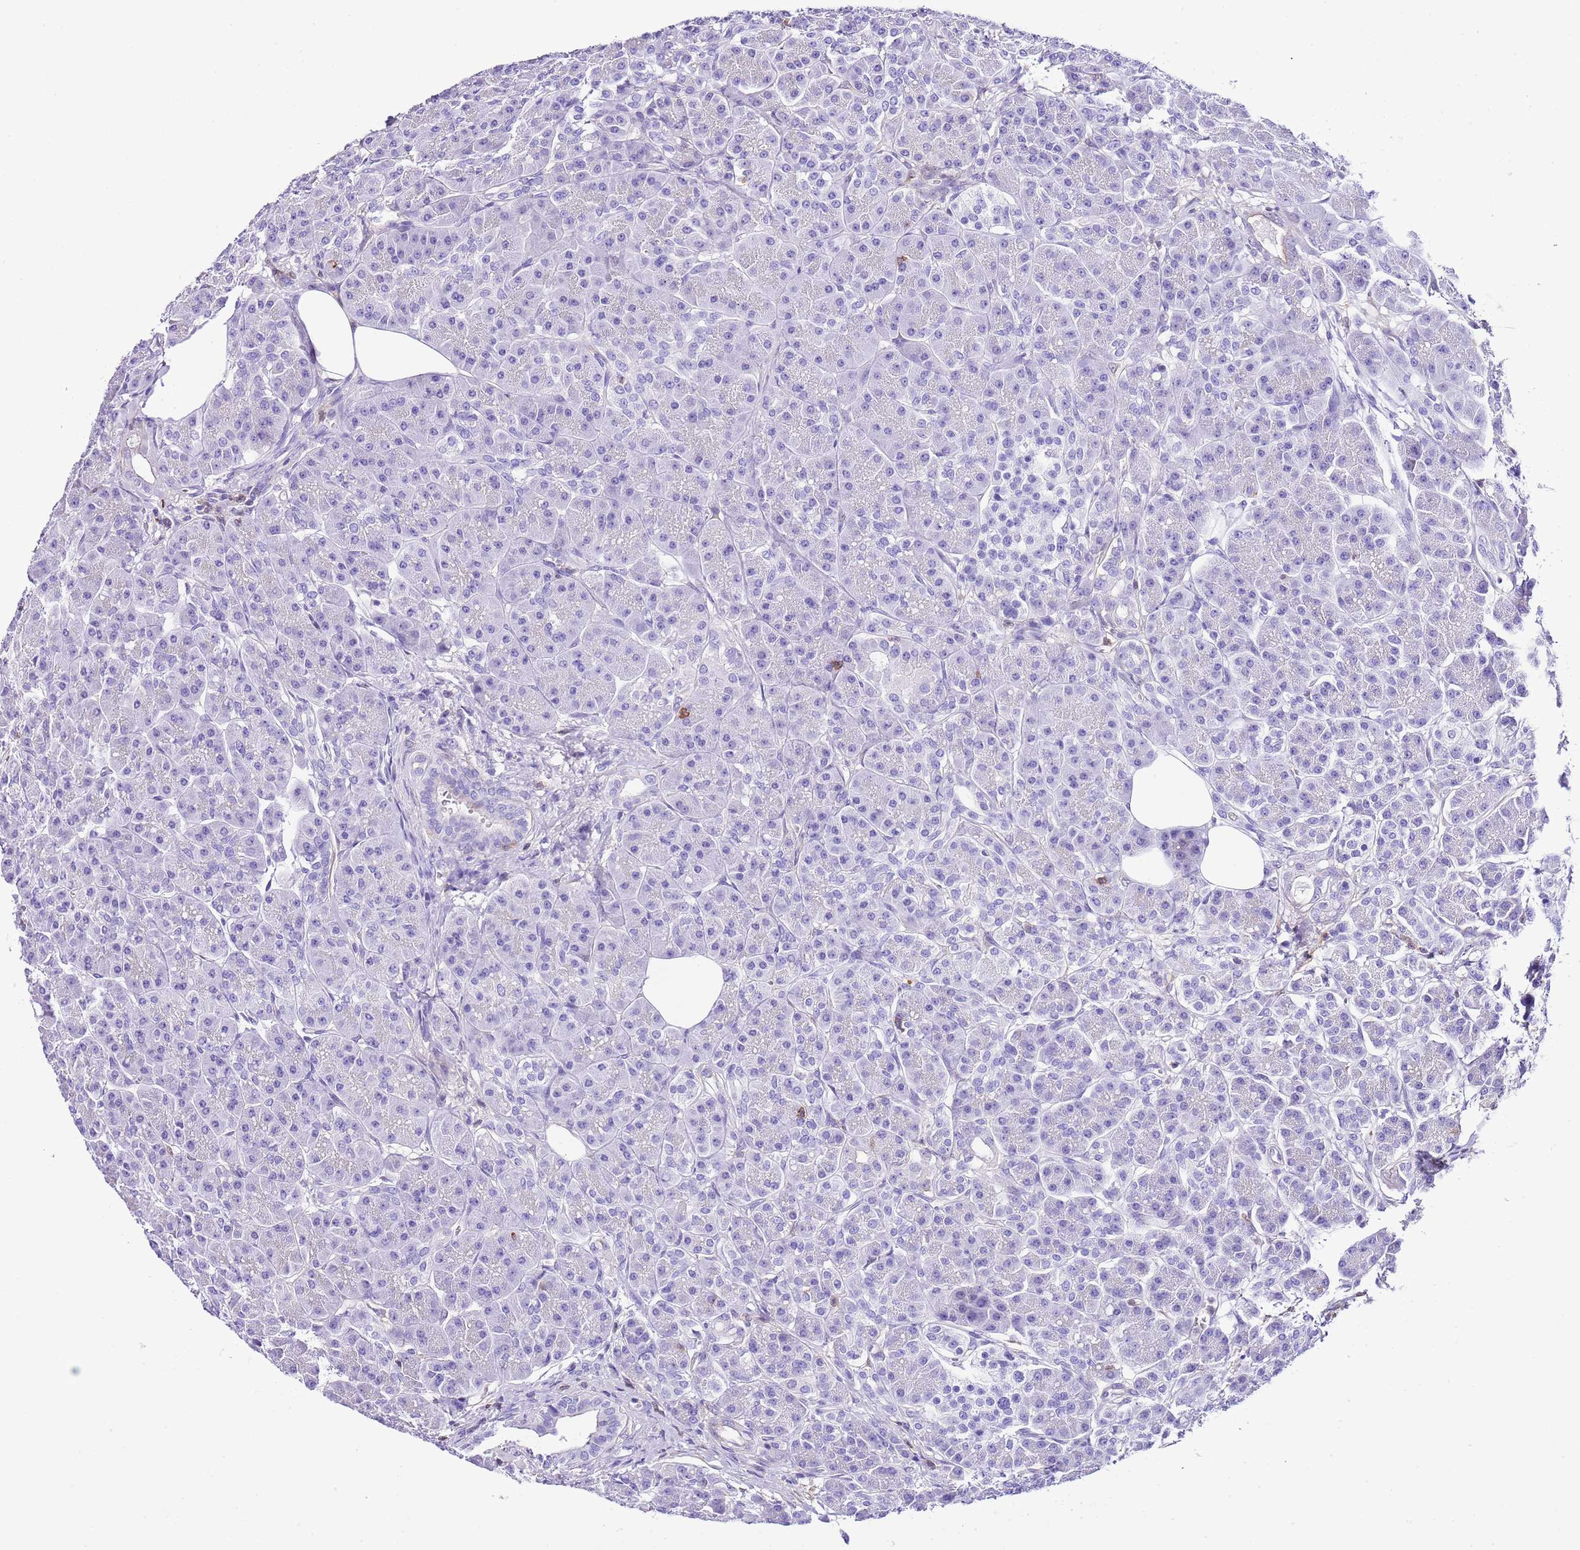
{"staining": {"intensity": "negative", "quantity": "none", "location": "none"}, "tissue": "pancreas", "cell_type": "Exocrine glandular cells", "image_type": "normal", "snomed": [{"axis": "morphology", "description": "Normal tissue, NOS"}, {"axis": "topography", "description": "Pancreas"}], "caption": "Immunohistochemistry histopathology image of benign pancreas: pancreas stained with DAB (3,3'-diaminobenzidine) exhibits no significant protein staining in exocrine glandular cells. Brightfield microscopy of IHC stained with DAB (brown) and hematoxylin (blue), captured at high magnification.", "gene": "CNN2", "patient": {"sex": "male", "age": 63}}